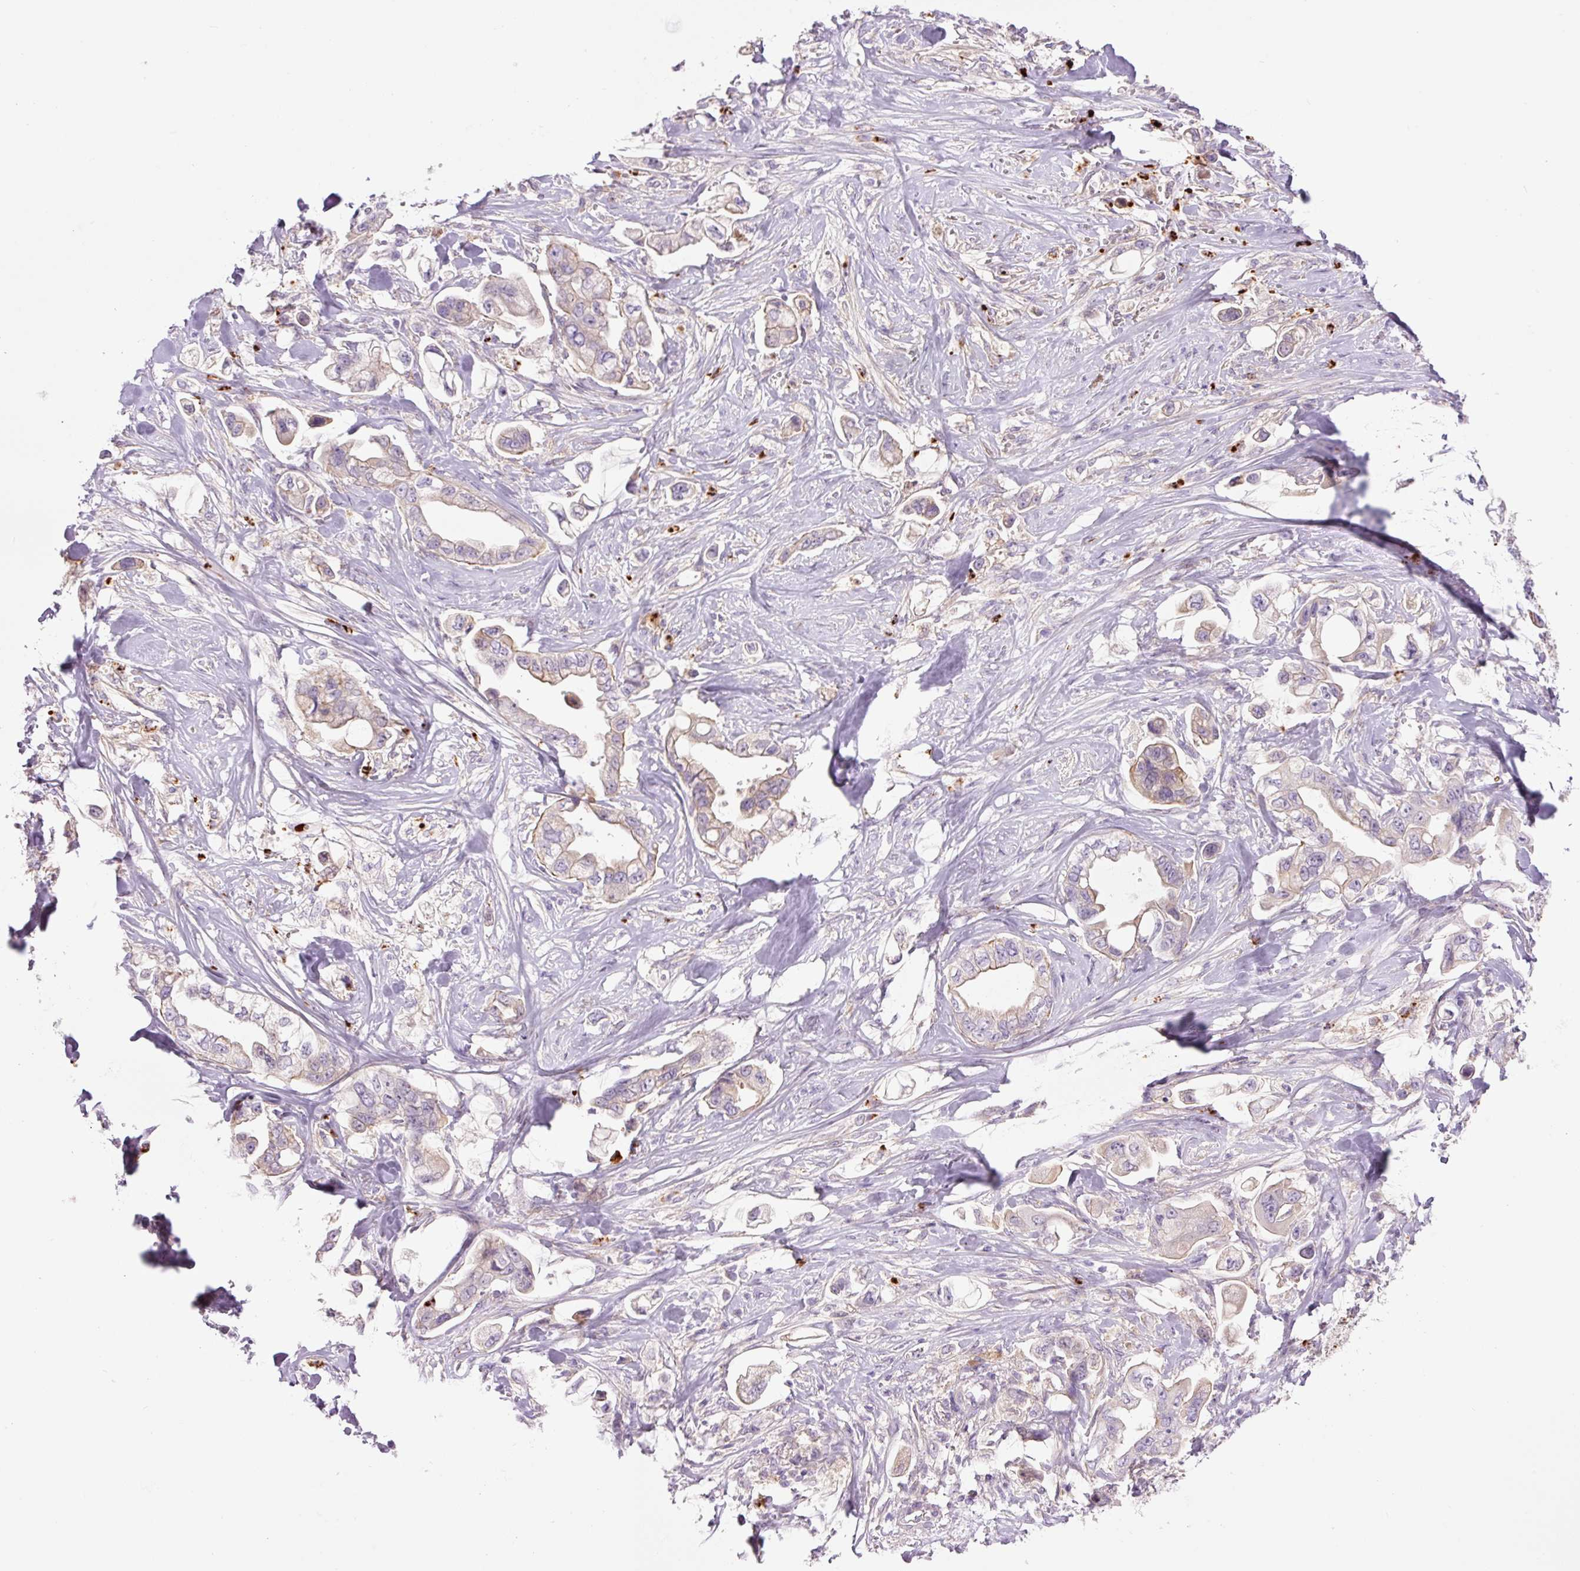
{"staining": {"intensity": "weak", "quantity": "<25%", "location": "cytoplasmic/membranous"}, "tissue": "stomach cancer", "cell_type": "Tumor cells", "image_type": "cancer", "snomed": [{"axis": "morphology", "description": "Adenocarcinoma, NOS"}, {"axis": "topography", "description": "Stomach"}], "caption": "This is a histopathology image of immunohistochemistry (IHC) staining of stomach cancer (adenocarcinoma), which shows no expression in tumor cells.", "gene": "SH2D6", "patient": {"sex": "male", "age": 62}}